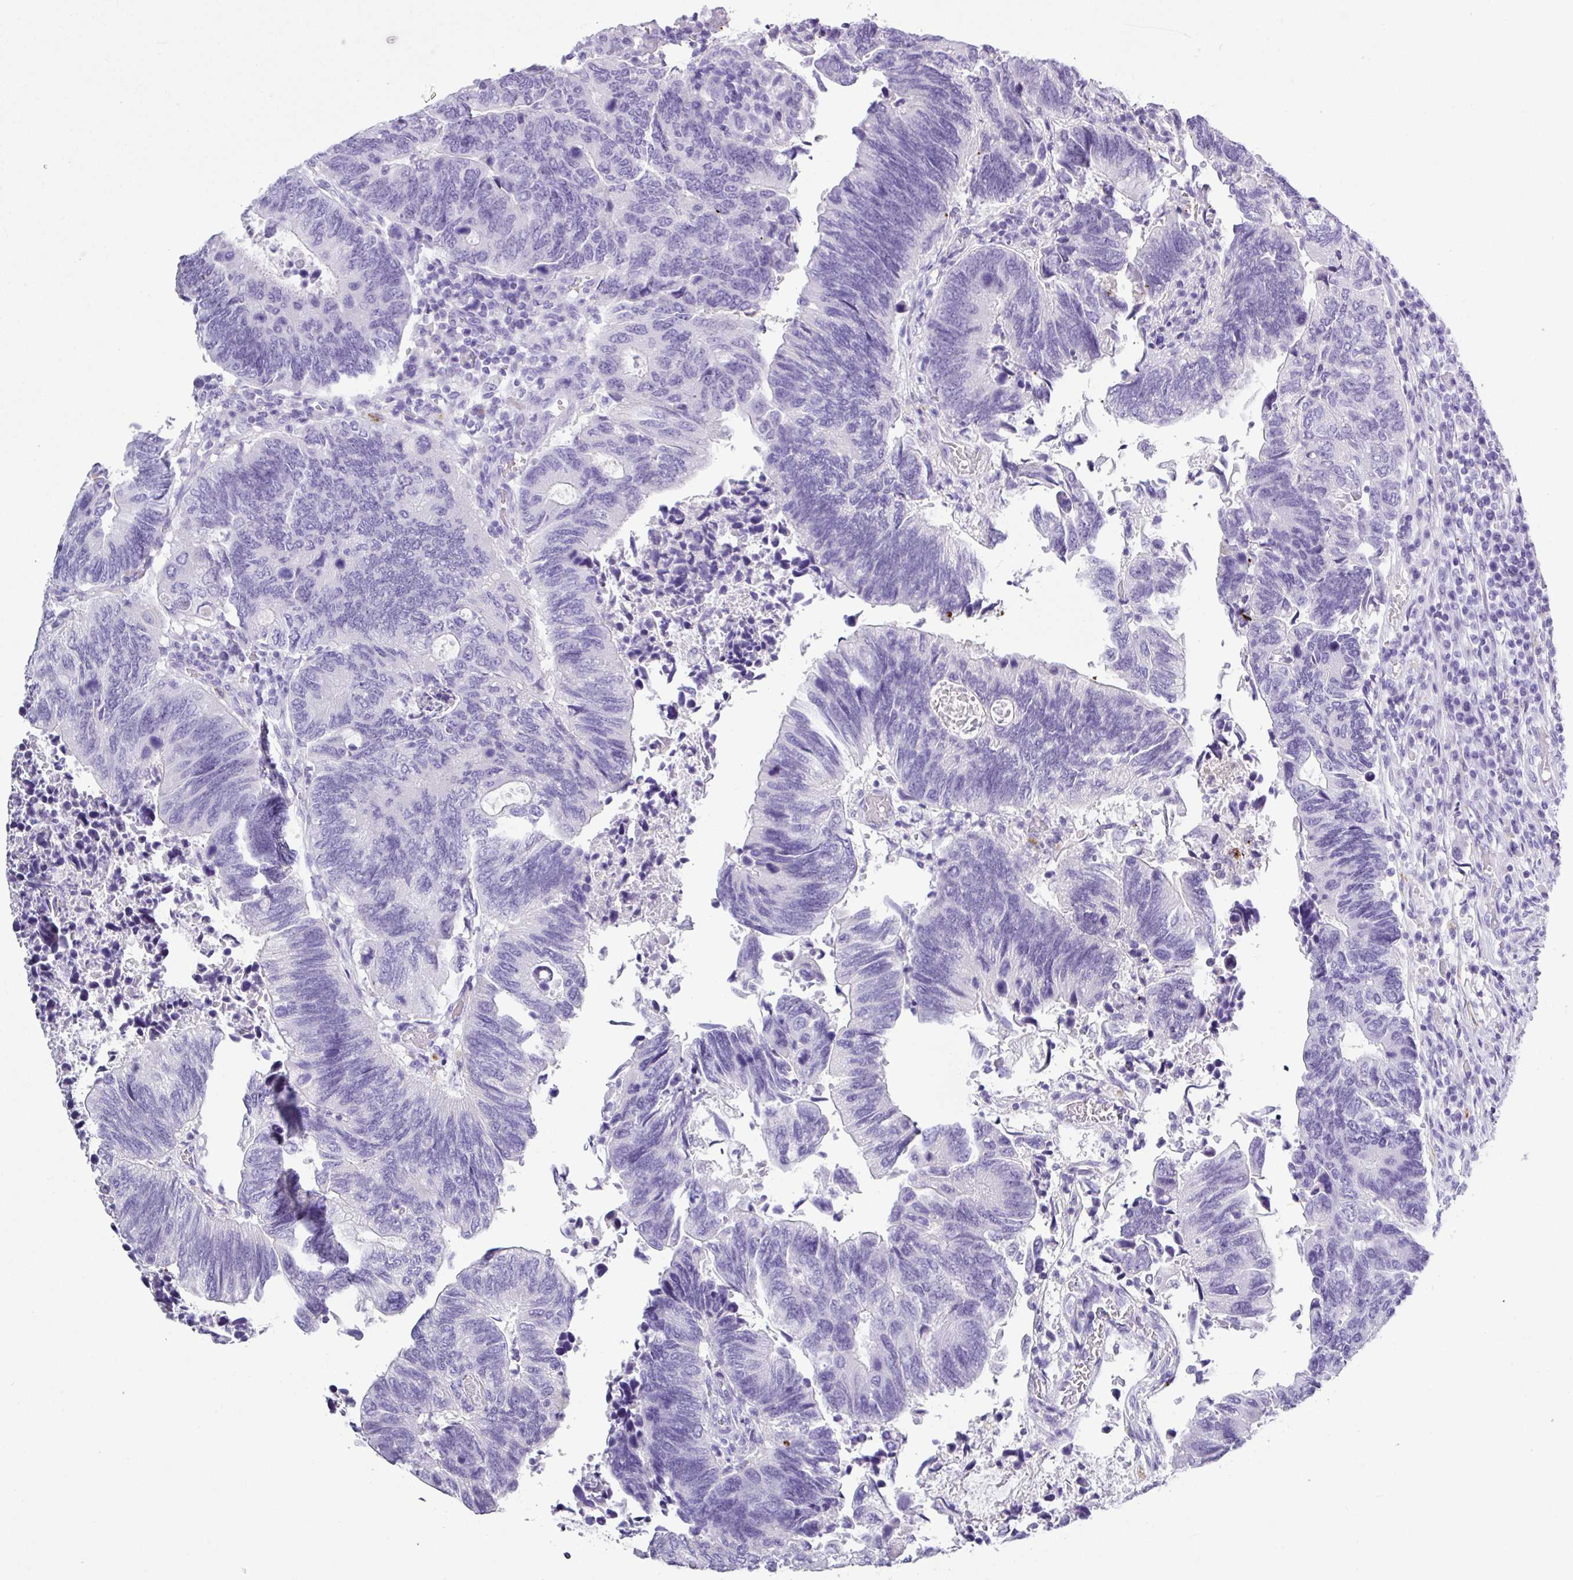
{"staining": {"intensity": "negative", "quantity": "none", "location": "none"}, "tissue": "colorectal cancer", "cell_type": "Tumor cells", "image_type": "cancer", "snomed": [{"axis": "morphology", "description": "Adenocarcinoma, NOS"}, {"axis": "topography", "description": "Colon"}], "caption": "An immunohistochemistry (IHC) micrograph of colorectal cancer is shown. There is no staining in tumor cells of colorectal cancer.", "gene": "ZG16", "patient": {"sex": "male", "age": 87}}